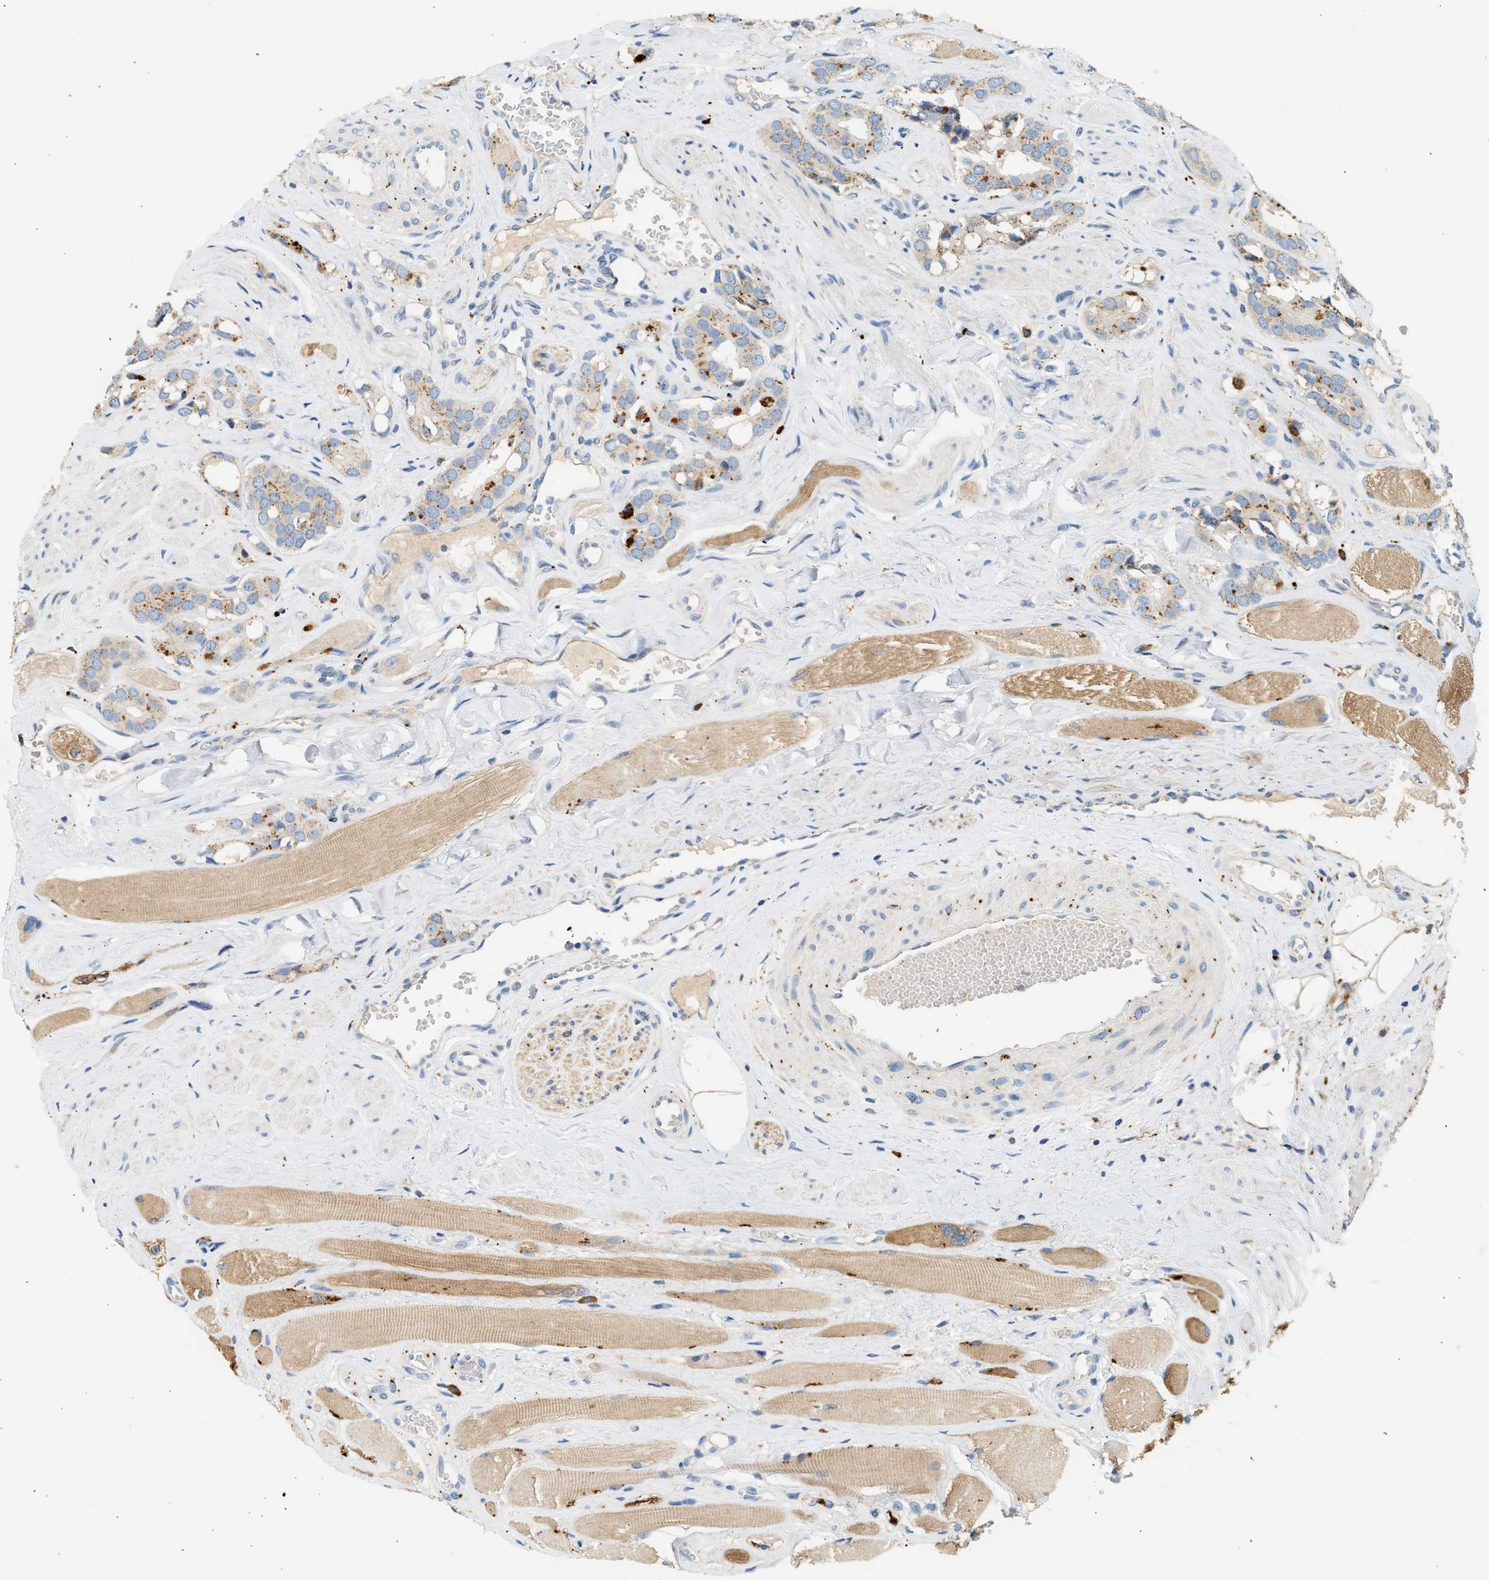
{"staining": {"intensity": "weak", "quantity": ">75%", "location": "cytoplasmic/membranous"}, "tissue": "prostate cancer", "cell_type": "Tumor cells", "image_type": "cancer", "snomed": [{"axis": "morphology", "description": "Adenocarcinoma, High grade"}, {"axis": "topography", "description": "Prostate"}], "caption": "Immunohistochemical staining of human prostate adenocarcinoma (high-grade) displays low levels of weak cytoplasmic/membranous protein expression in about >75% of tumor cells.", "gene": "ENTHD1", "patient": {"sex": "male", "age": 52}}